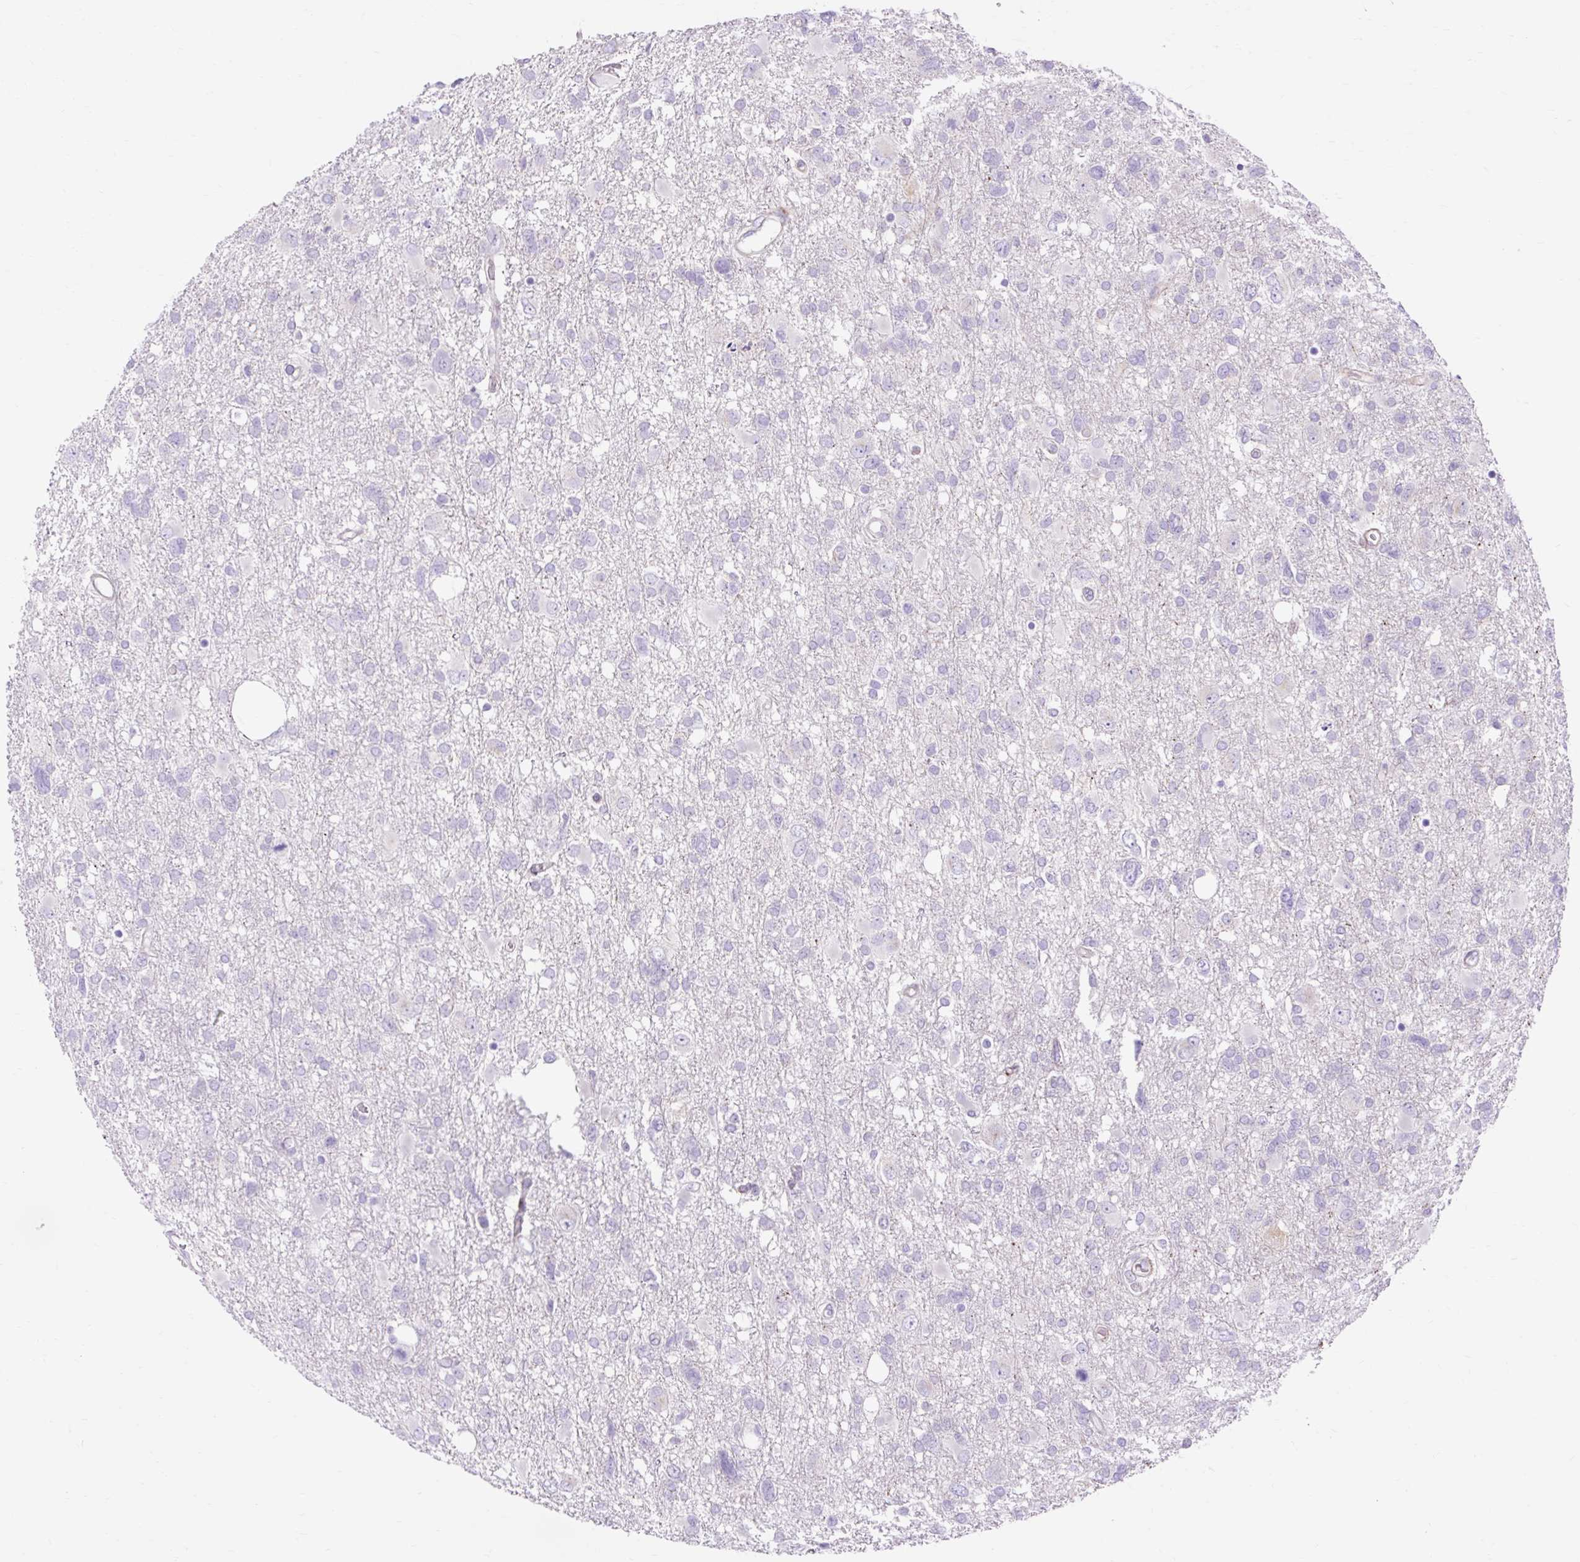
{"staining": {"intensity": "negative", "quantity": "none", "location": "none"}, "tissue": "glioma", "cell_type": "Tumor cells", "image_type": "cancer", "snomed": [{"axis": "morphology", "description": "Glioma, malignant, High grade"}, {"axis": "topography", "description": "Brain"}], "caption": "Tumor cells show no significant expression in glioma.", "gene": "CORO7-PAM16", "patient": {"sex": "male", "age": 61}}